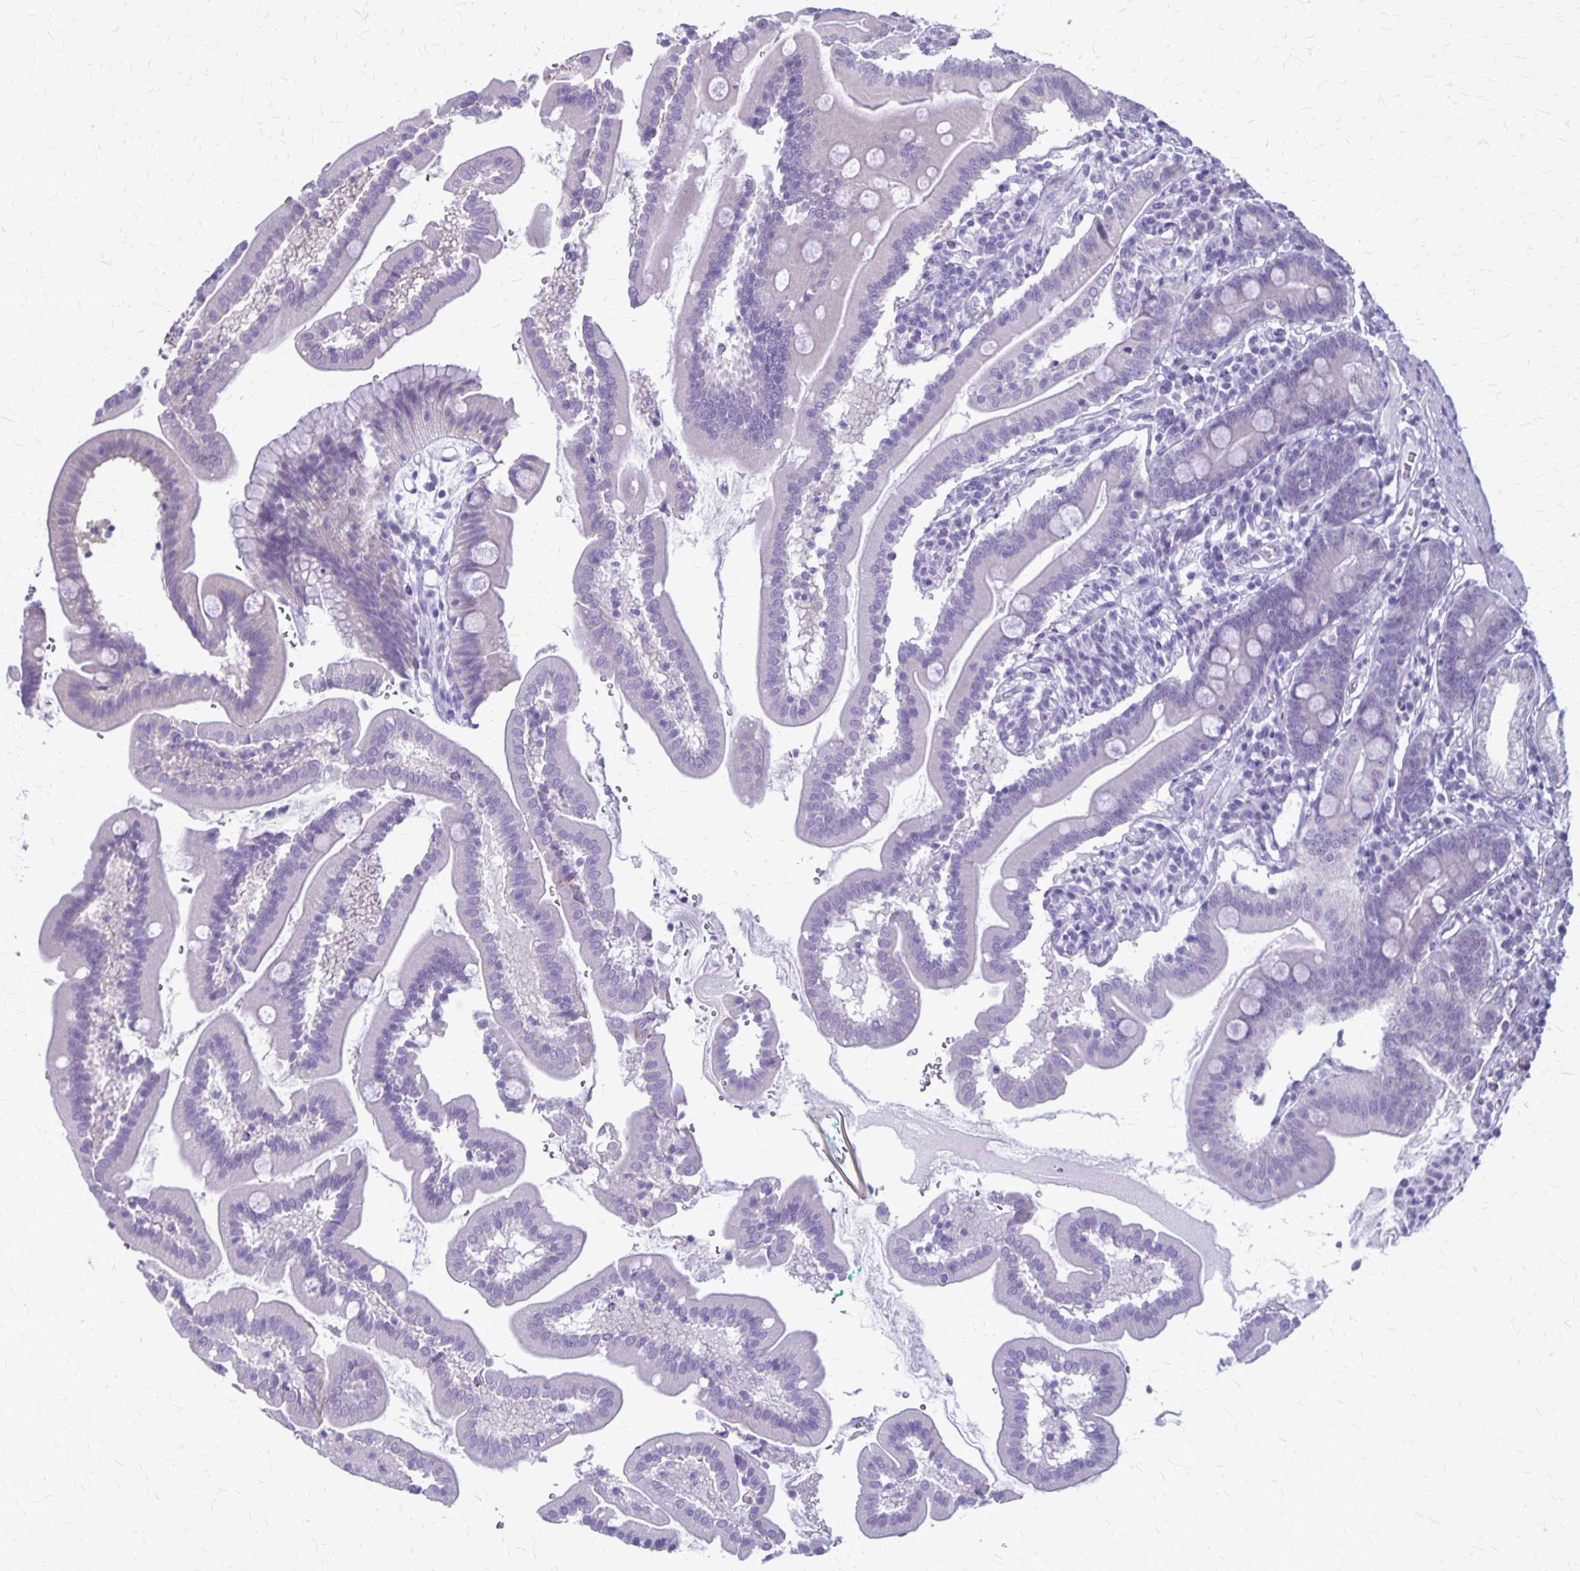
{"staining": {"intensity": "negative", "quantity": "none", "location": "none"}, "tissue": "duodenum", "cell_type": "Glandular cells", "image_type": "normal", "snomed": [{"axis": "morphology", "description": "Normal tissue, NOS"}, {"axis": "topography", "description": "Duodenum"}], "caption": "This is an IHC micrograph of unremarkable human duodenum. There is no positivity in glandular cells.", "gene": "PLXNB3", "patient": {"sex": "female", "age": 67}}